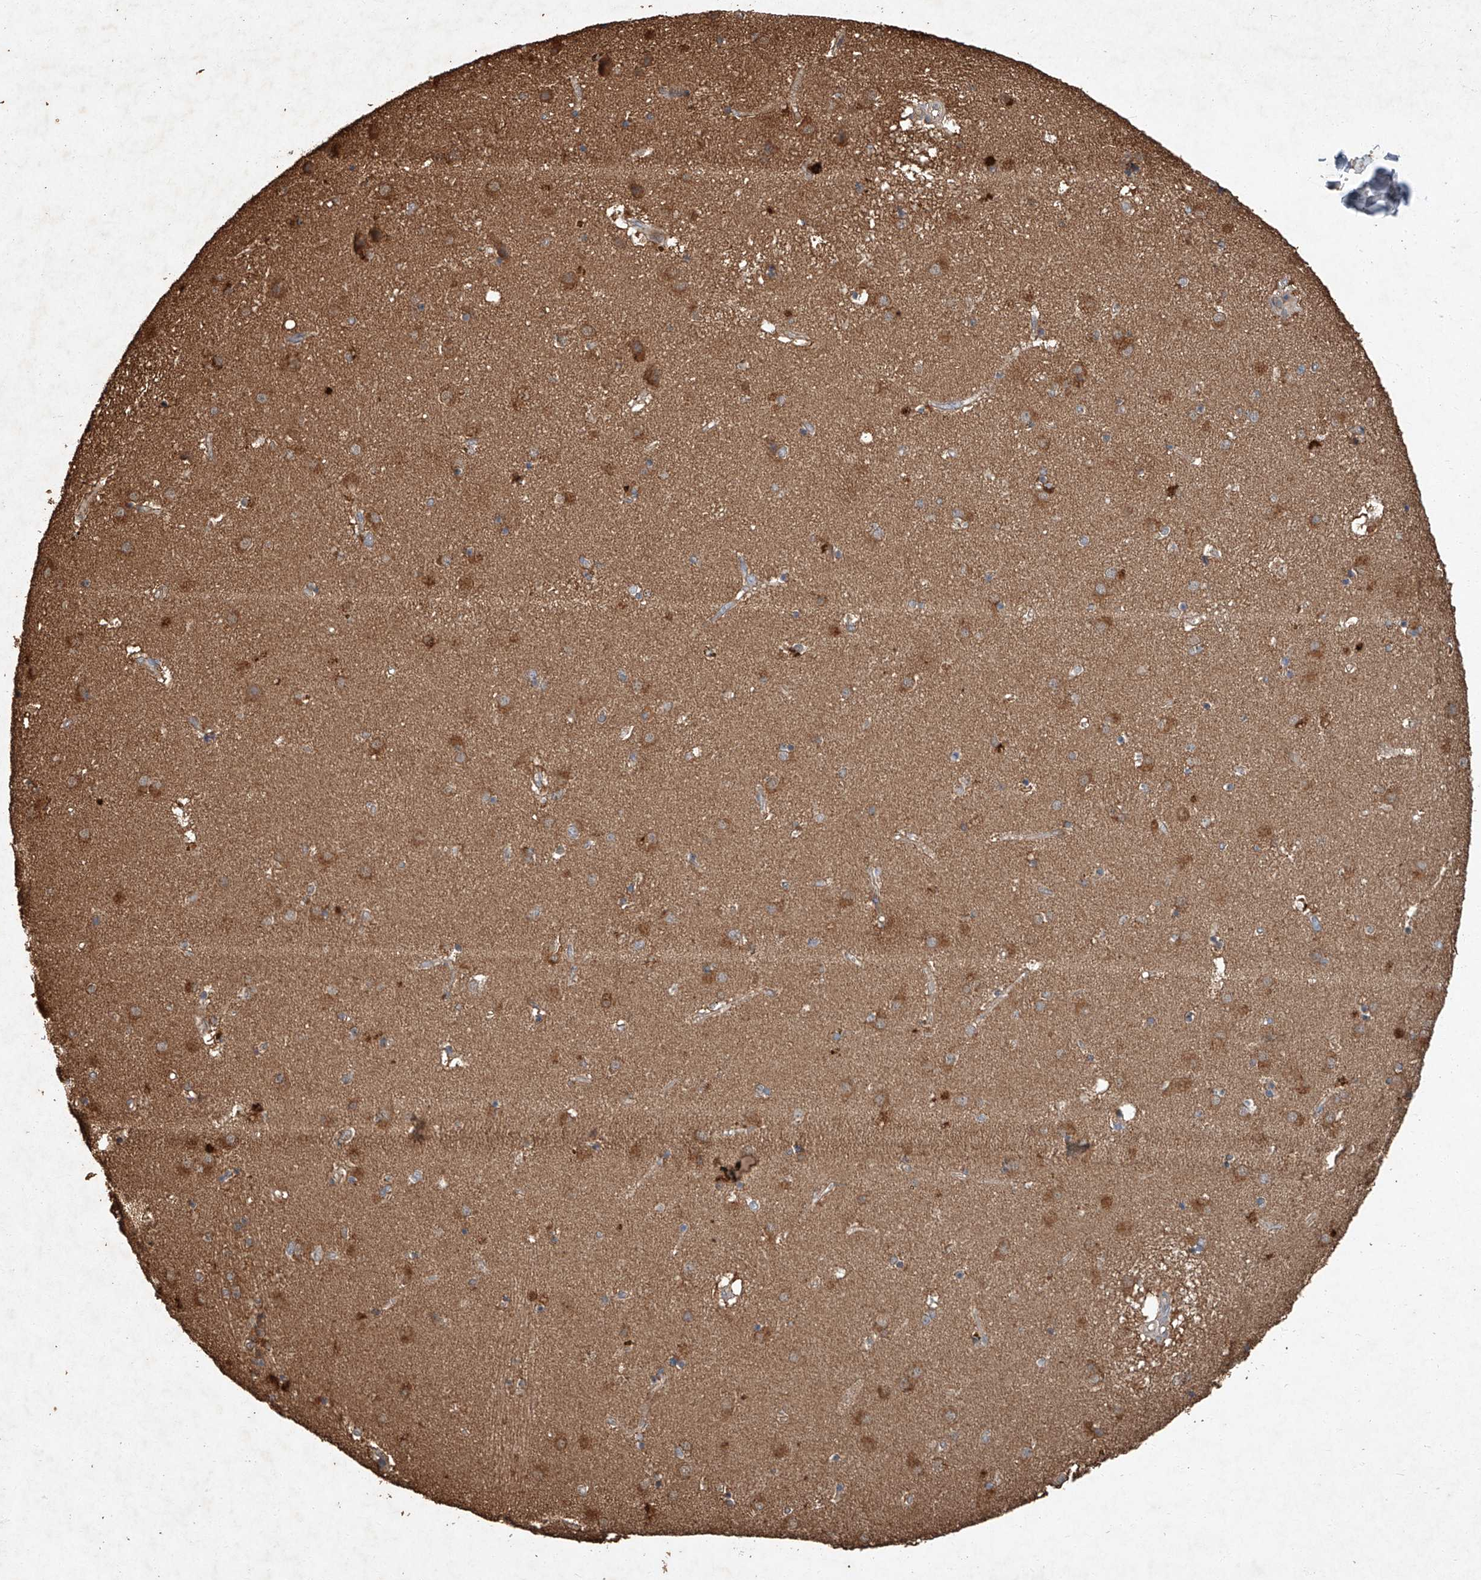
{"staining": {"intensity": "weak", "quantity": "25%-75%", "location": "cytoplasmic/membranous"}, "tissue": "caudate", "cell_type": "Glial cells", "image_type": "normal", "snomed": [{"axis": "morphology", "description": "Normal tissue, NOS"}, {"axis": "topography", "description": "Lateral ventricle wall"}], "caption": "Glial cells show weak cytoplasmic/membranous expression in about 25%-75% of cells in normal caudate.", "gene": "STK3", "patient": {"sex": "male", "age": 70}}